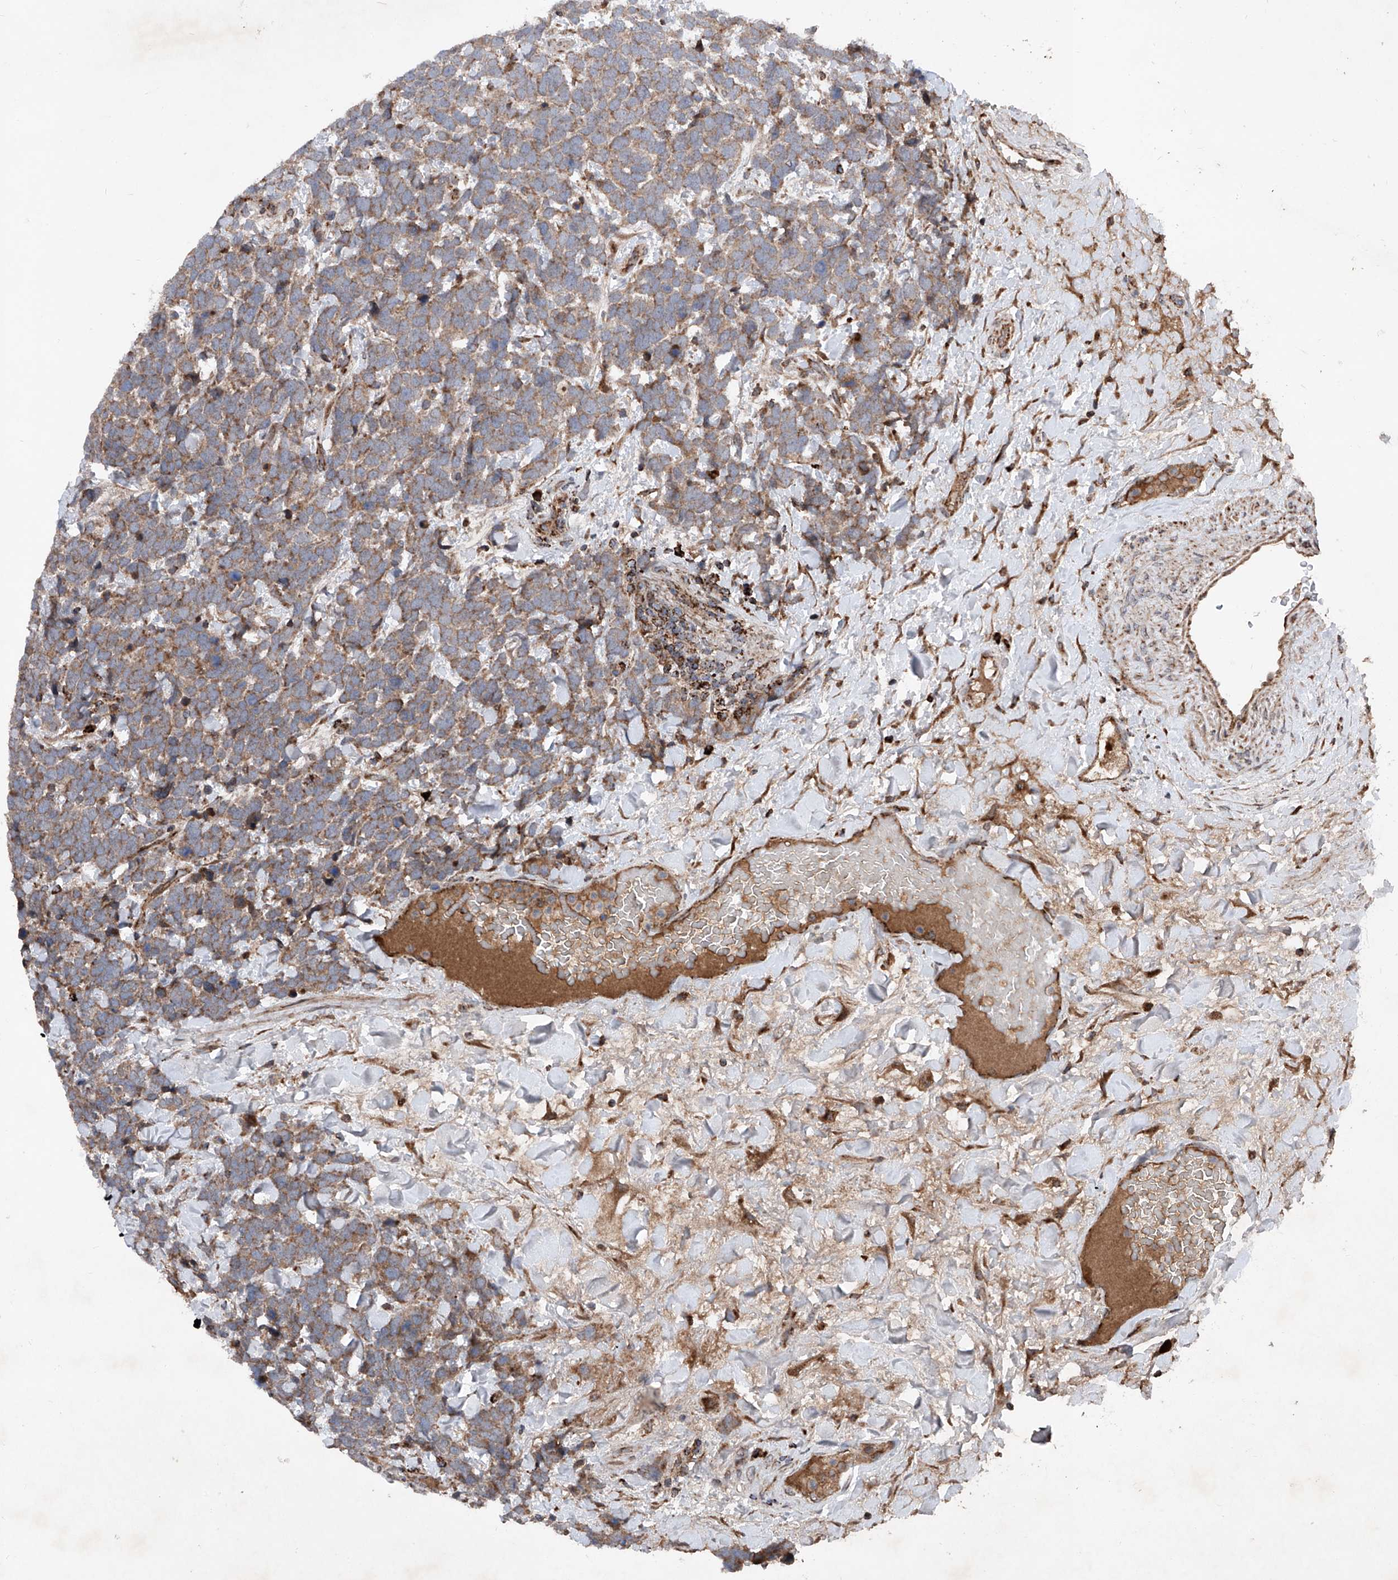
{"staining": {"intensity": "moderate", "quantity": ">75%", "location": "cytoplasmic/membranous"}, "tissue": "urothelial cancer", "cell_type": "Tumor cells", "image_type": "cancer", "snomed": [{"axis": "morphology", "description": "Urothelial carcinoma, High grade"}, {"axis": "topography", "description": "Urinary bladder"}], "caption": "This is a photomicrograph of immunohistochemistry staining of urothelial cancer, which shows moderate staining in the cytoplasmic/membranous of tumor cells.", "gene": "DAD1", "patient": {"sex": "female", "age": 82}}